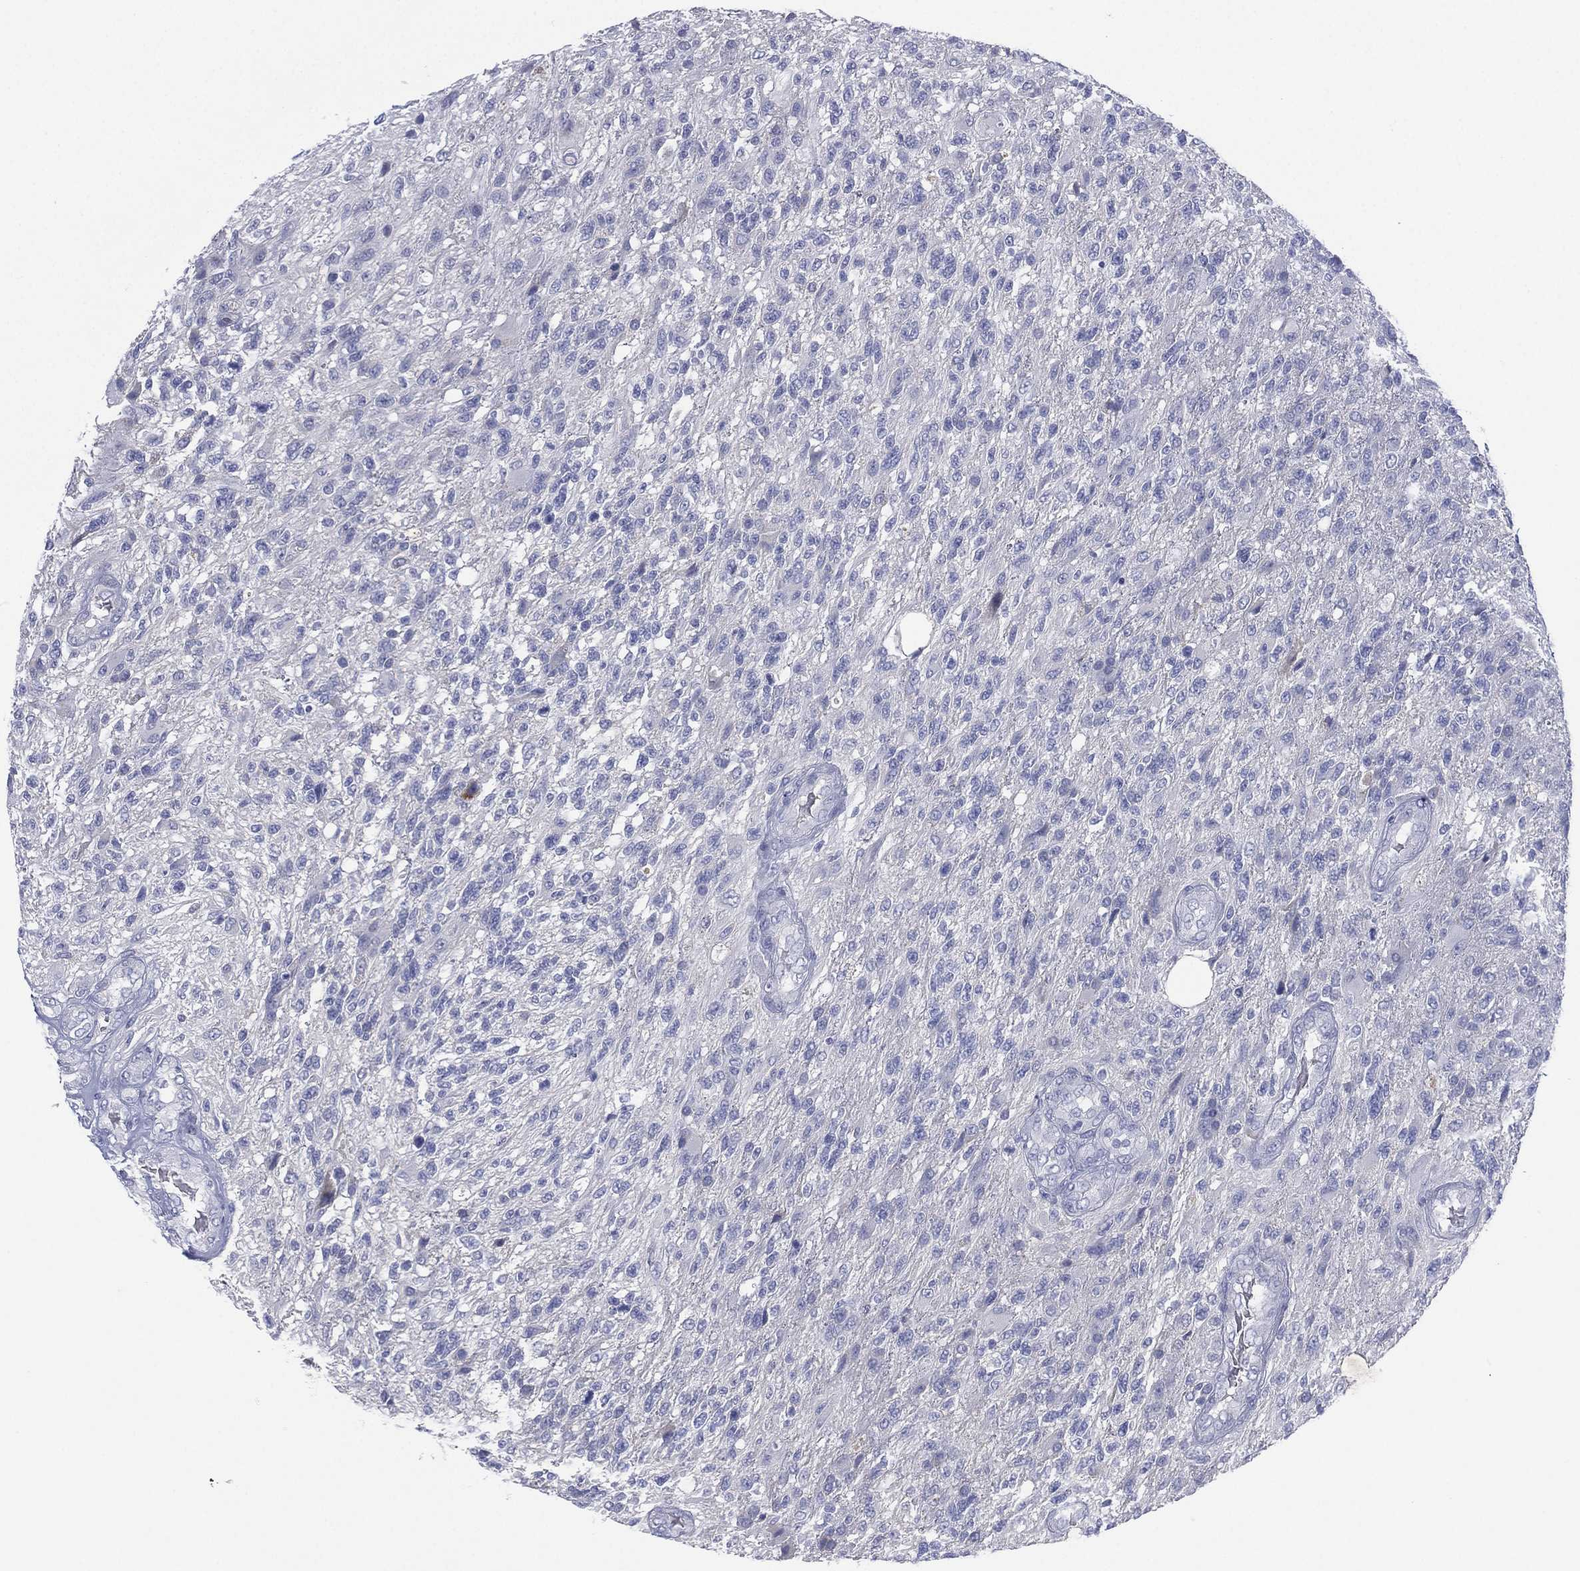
{"staining": {"intensity": "negative", "quantity": "none", "location": "none"}, "tissue": "glioma", "cell_type": "Tumor cells", "image_type": "cancer", "snomed": [{"axis": "morphology", "description": "Glioma, malignant, High grade"}, {"axis": "topography", "description": "Brain"}], "caption": "There is no significant expression in tumor cells of malignant glioma (high-grade).", "gene": "CYP2D6", "patient": {"sex": "male", "age": 56}}